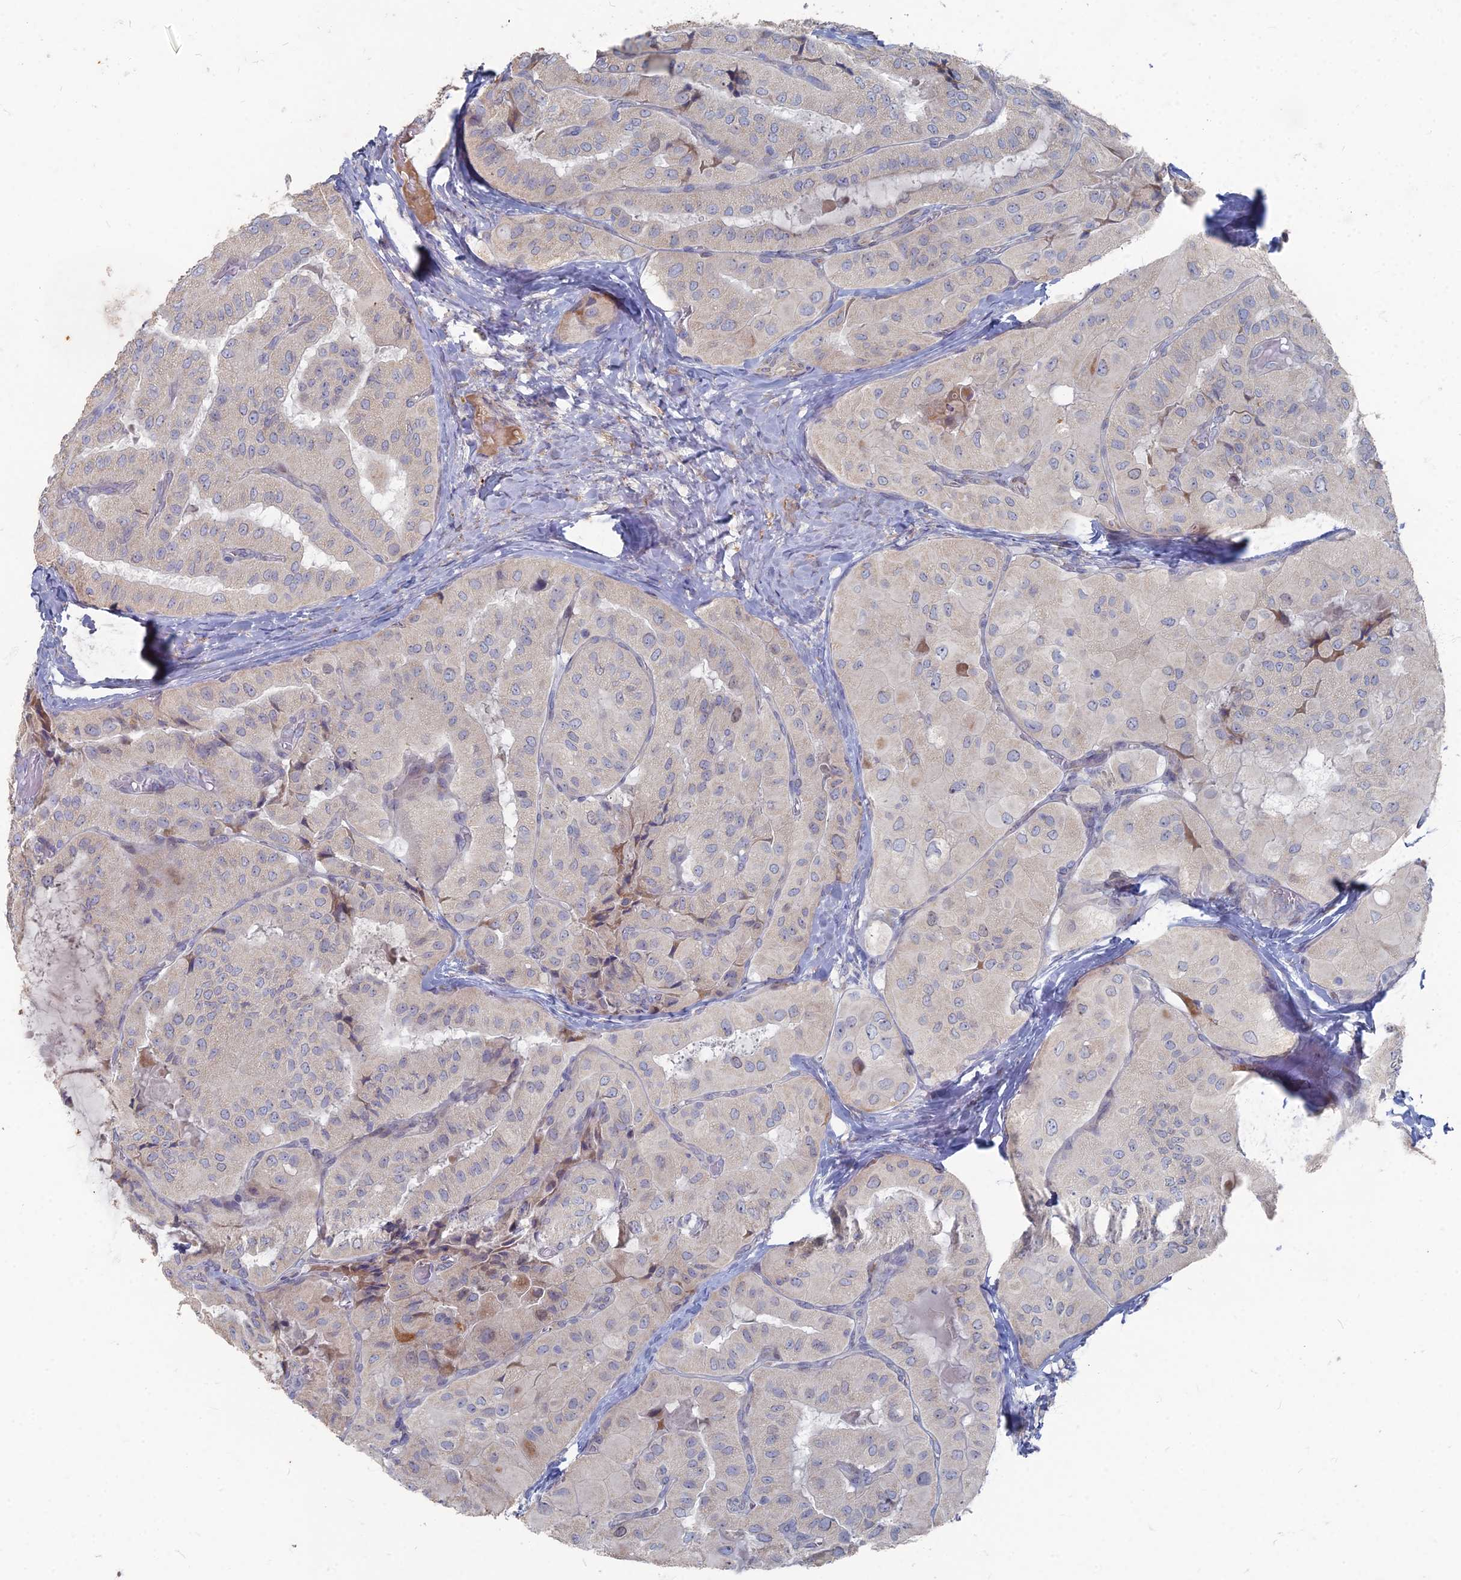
{"staining": {"intensity": "negative", "quantity": "none", "location": "none"}, "tissue": "thyroid cancer", "cell_type": "Tumor cells", "image_type": "cancer", "snomed": [{"axis": "morphology", "description": "Normal tissue, NOS"}, {"axis": "morphology", "description": "Papillary adenocarcinoma, NOS"}, {"axis": "topography", "description": "Thyroid gland"}], "caption": "IHC of thyroid cancer (papillary adenocarcinoma) exhibits no positivity in tumor cells. (Stains: DAB immunohistochemistry with hematoxylin counter stain, Microscopy: brightfield microscopy at high magnification).", "gene": "TMEM128", "patient": {"sex": "female", "age": 59}}